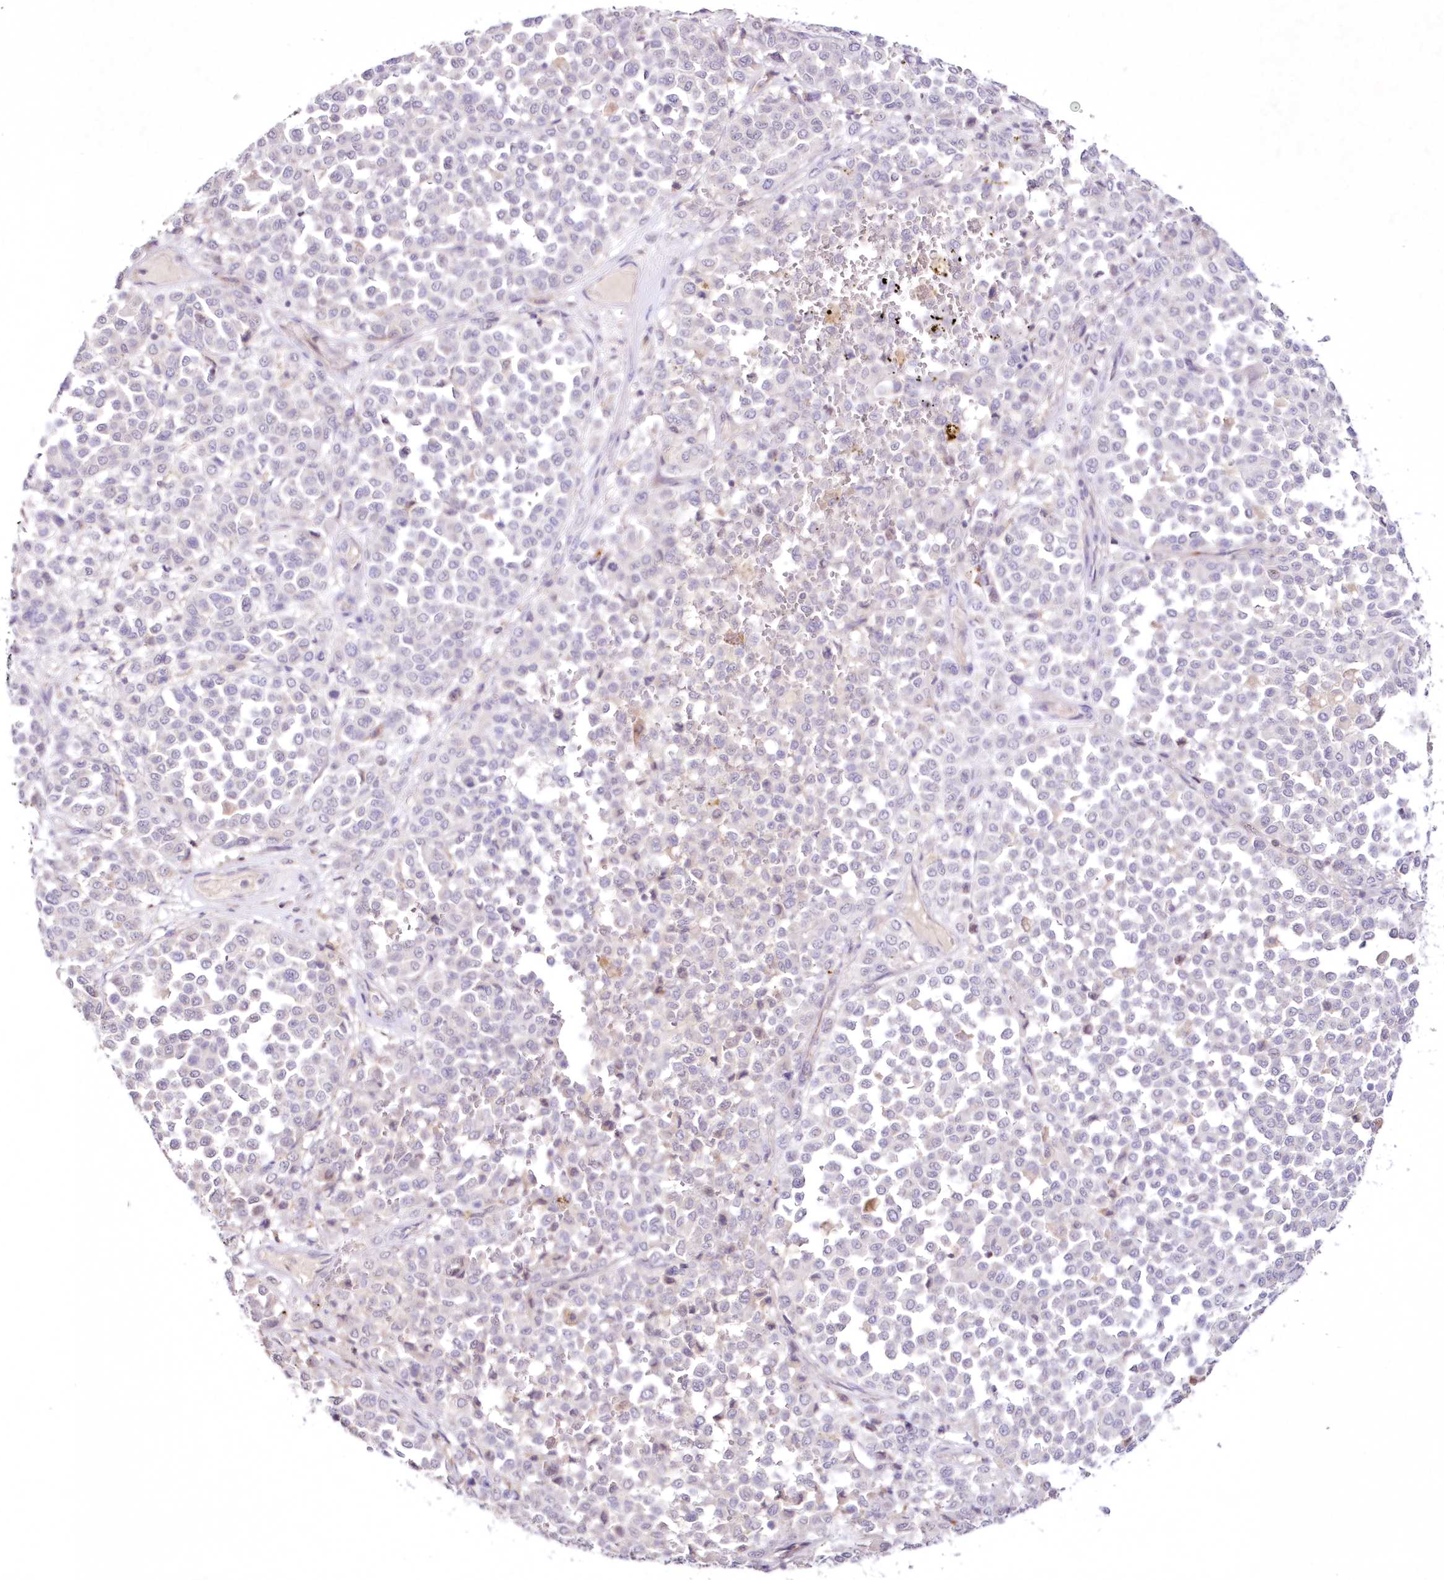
{"staining": {"intensity": "negative", "quantity": "none", "location": "none"}, "tissue": "melanoma", "cell_type": "Tumor cells", "image_type": "cancer", "snomed": [{"axis": "morphology", "description": "Malignant melanoma, Metastatic site"}, {"axis": "topography", "description": "Pancreas"}], "caption": "This micrograph is of malignant melanoma (metastatic site) stained with IHC to label a protein in brown with the nuclei are counter-stained blue. There is no staining in tumor cells.", "gene": "NEU4", "patient": {"sex": "female", "age": 30}}